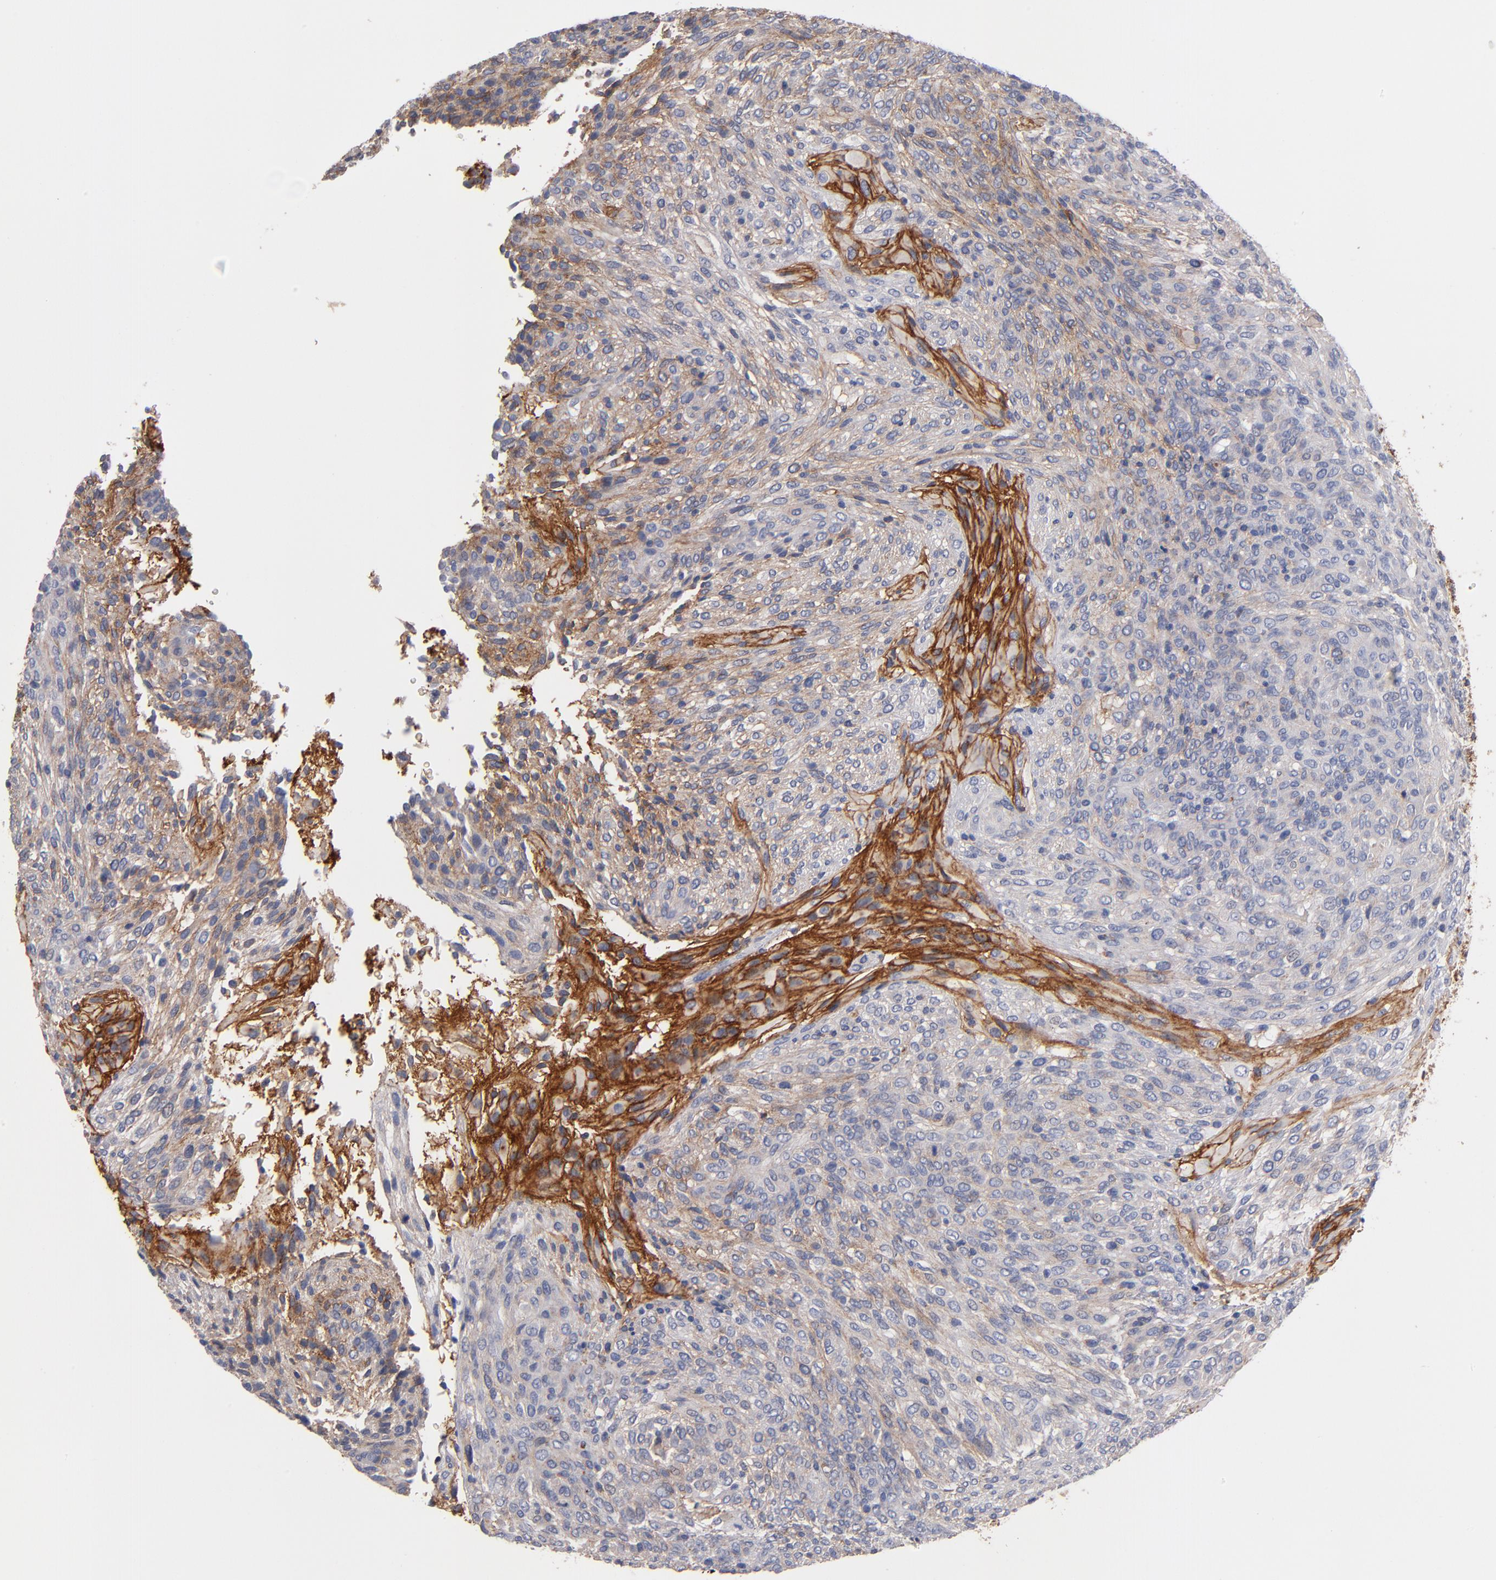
{"staining": {"intensity": "strong", "quantity": "25%-75%", "location": "cytoplasmic/membranous"}, "tissue": "glioma", "cell_type": "Tumor cells", "image_type": "cancer", "snomed": [{"axis": "morphology", "description": "Glioma, malignant, High grade"}, {"axis": "topography", "description": "Cerebral cortex"}], "caption": "There is high levels of strong cytoplasmic/membranous staining in tumor cells of glioma, as demonstrated by immunohistochemical staining (brown color).", "gene": "PLSCR4", "patient": {"sex": "female", "age": 55}}